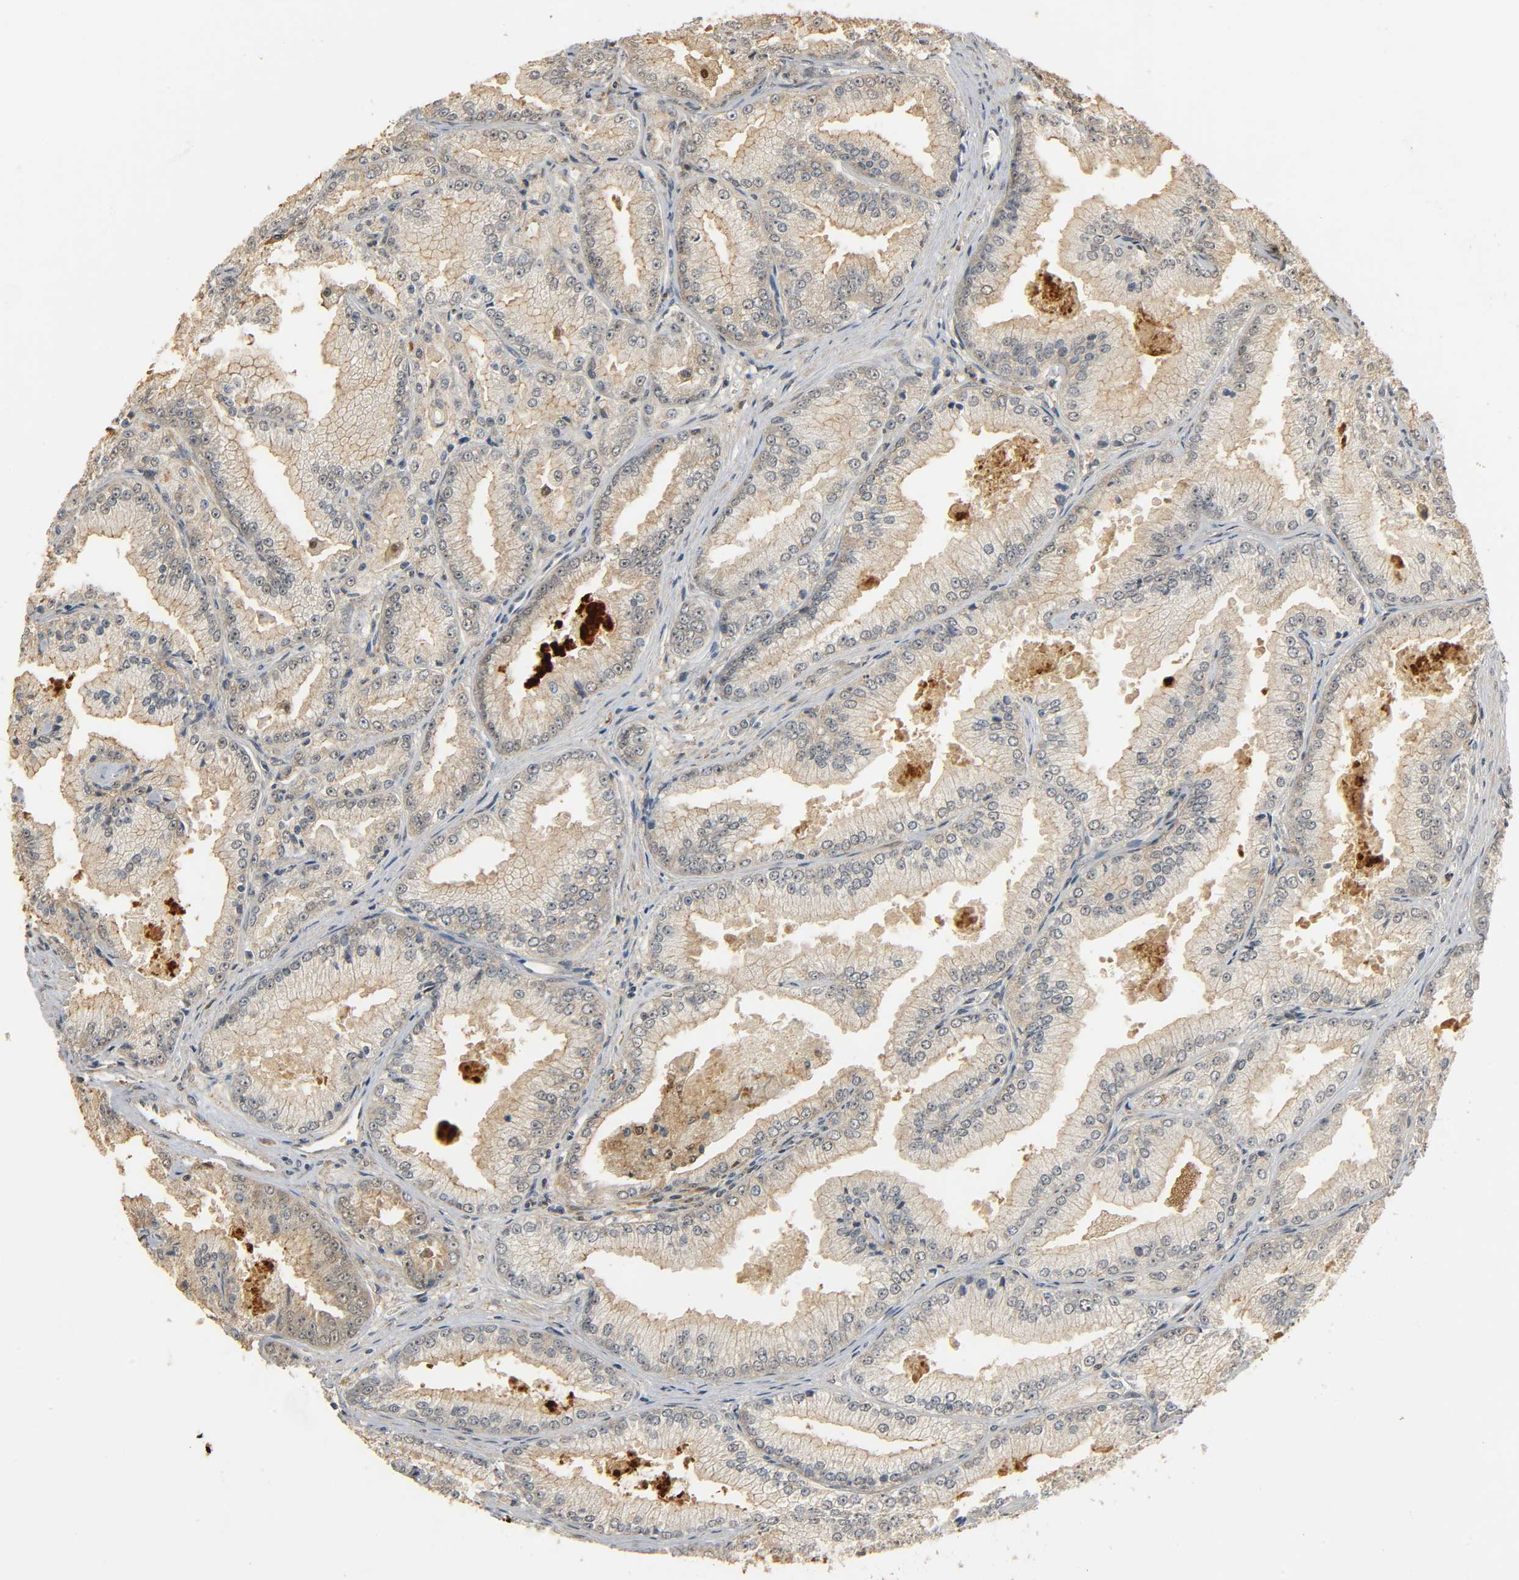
{"staining": {"intensity": "weak", "quantity": ">75%", "location": "cytoplasmic/membranous"}, "tissue": "prostate cancer", "cell_type": "Tumor cells", "image_type": "cancer", "snomed": [{"axis": "morphology", "description": "Adenocarcinoma, High grade"}, {"axis": "topography", "description": "Prostate"}], "caption": "Prostate adenocarcinoma (high-grade) was stained to show a protein in brown. There is low levels of weak cytoplasmic/membranous positivity in approximately >75% of tumor cells. Immunohistochemistry (ihc) stains the protein of interest in brown and the nuclei are stained blue.", "gene": "ZFPM2", "patient": {"sex": "male", "age": 61}}